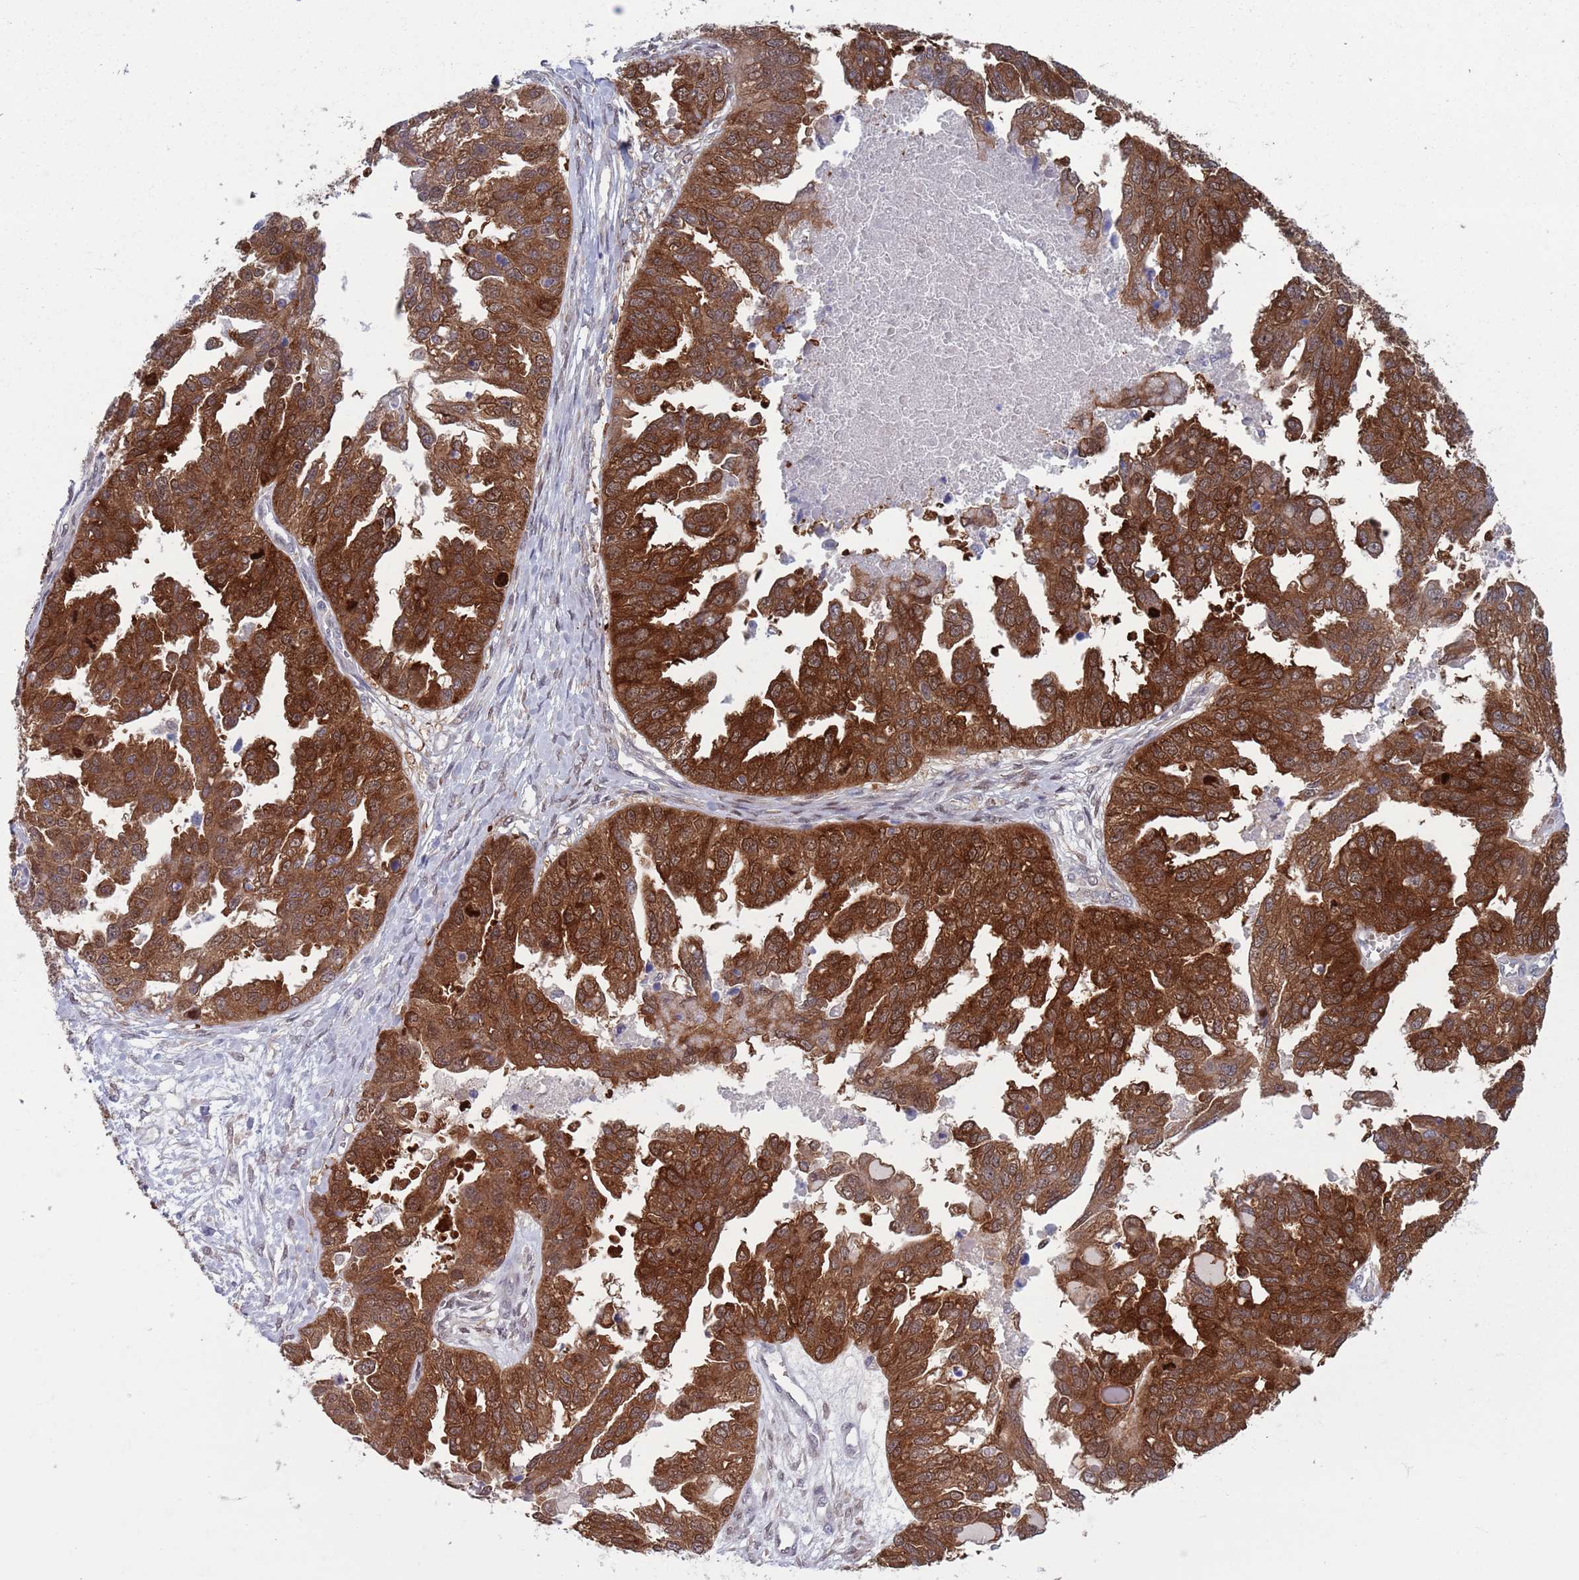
{"staining": {"intensity": "strong", "quantity": ">75%", "location": "cytoplasmic/membranous"}, "tissue": "ovarian cancer", "cell_type": "Tumor cells", "image_type": "cancer", "snomed": [{"axis": "morphology", "description": "Cystadenocarcinoma, serous, NOS"}, {"axis": "topography", "description": "Ovary"}], "caption": "Human ovarian serous cystadenocarcinoma stained with a protein marker reveals strong staining in tumor cells.", "gene": "CLNS1A", "patient": {"sex": "female", "age": 58}}